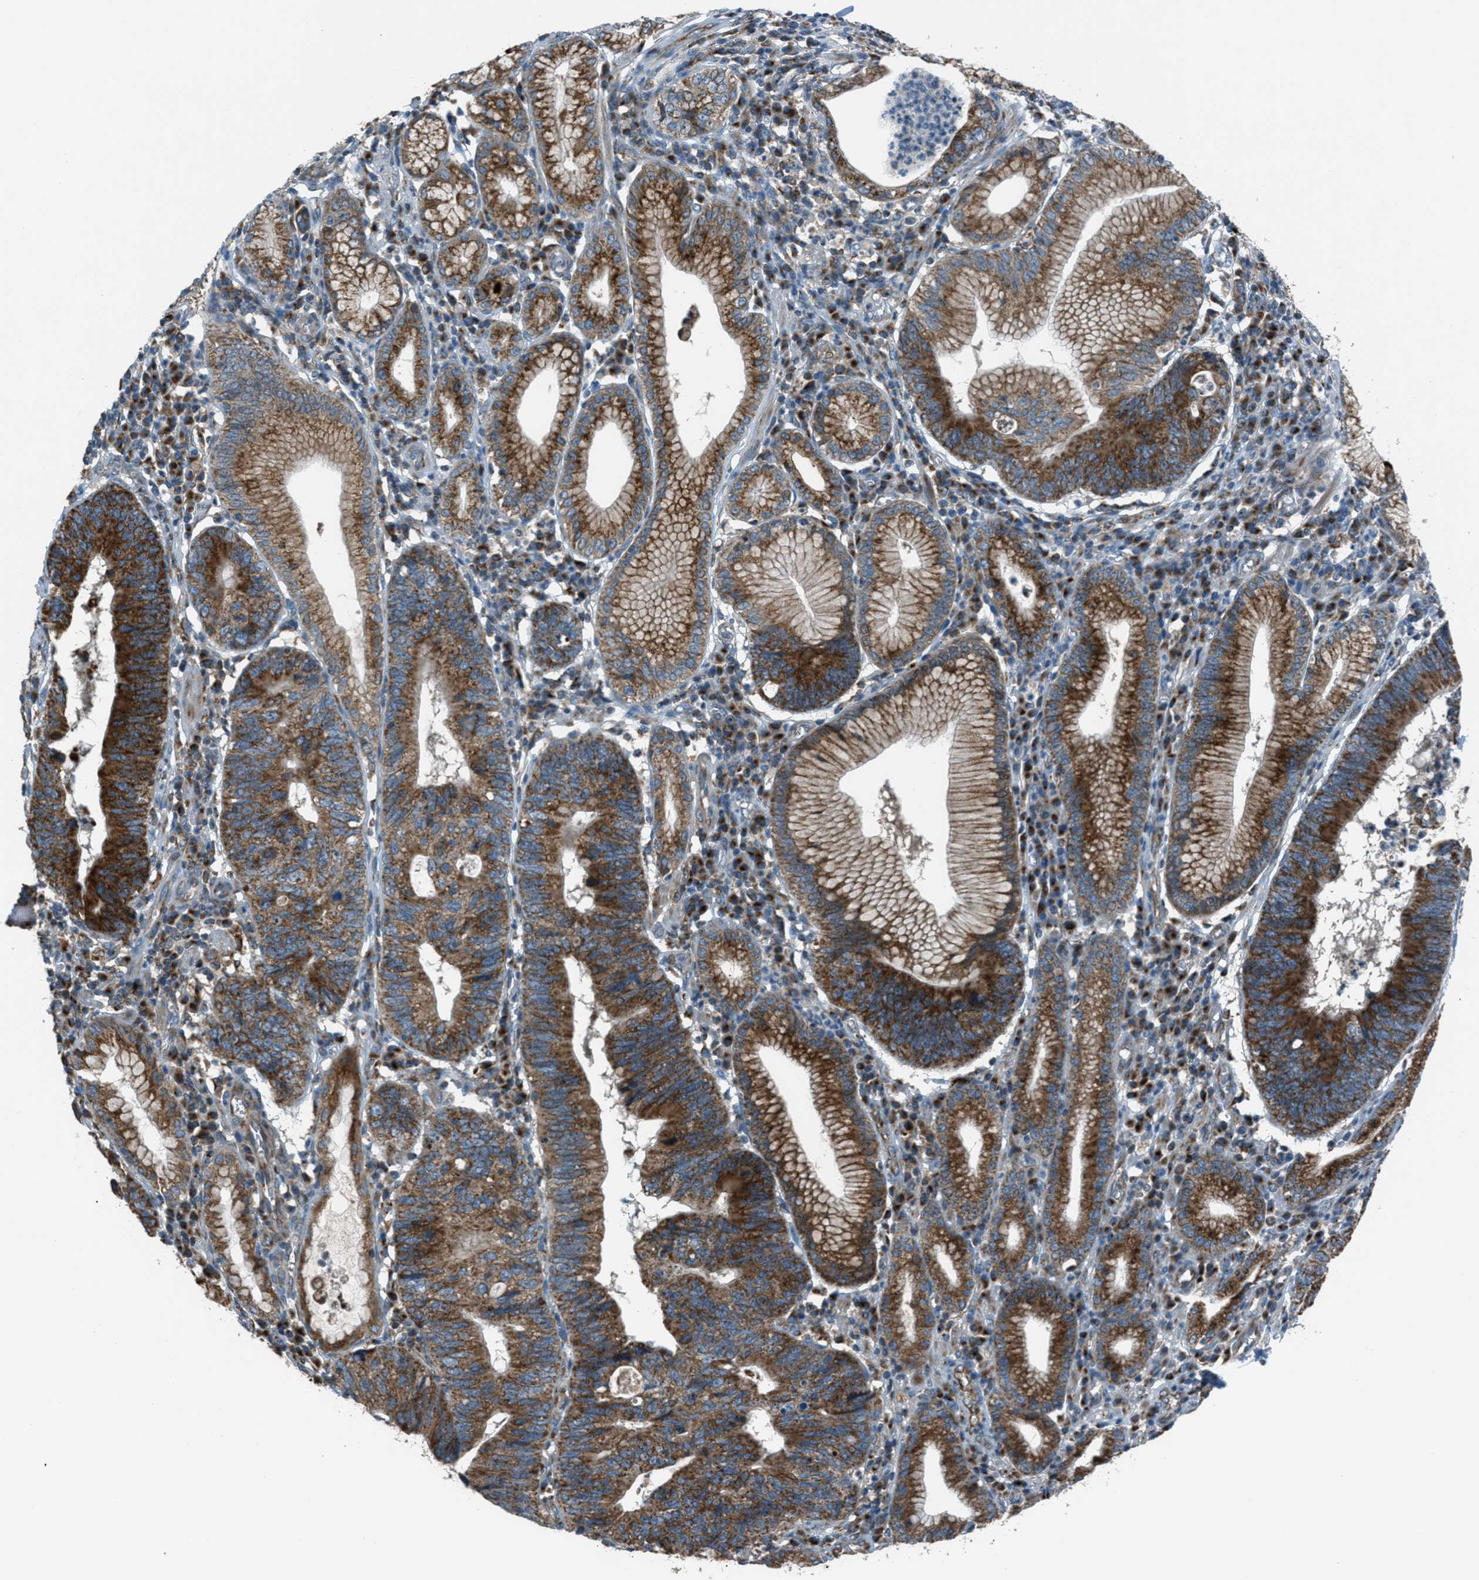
{"staining": {"intensity": "strong", "quantity": ">75%", "location": "cytoplasmic/membranous"}, "tissue": "stomach cancer", "cell_type": "Tumor cells", "image_type": "cancer", "snomed": [{"axis": "morphology", "description": "Adenocarcinoma, NOS"}, {"axis": "topography", "description": "Stomach"}], "caption": "Adenocarcinoma (stomach) stained for a protein (brown) displays strong cytoplasmic/membranous positive positivity in approximately >75% of tumor cells.", "gene": "BCKDK", "patient": {"sex": "male", "age": 59}}